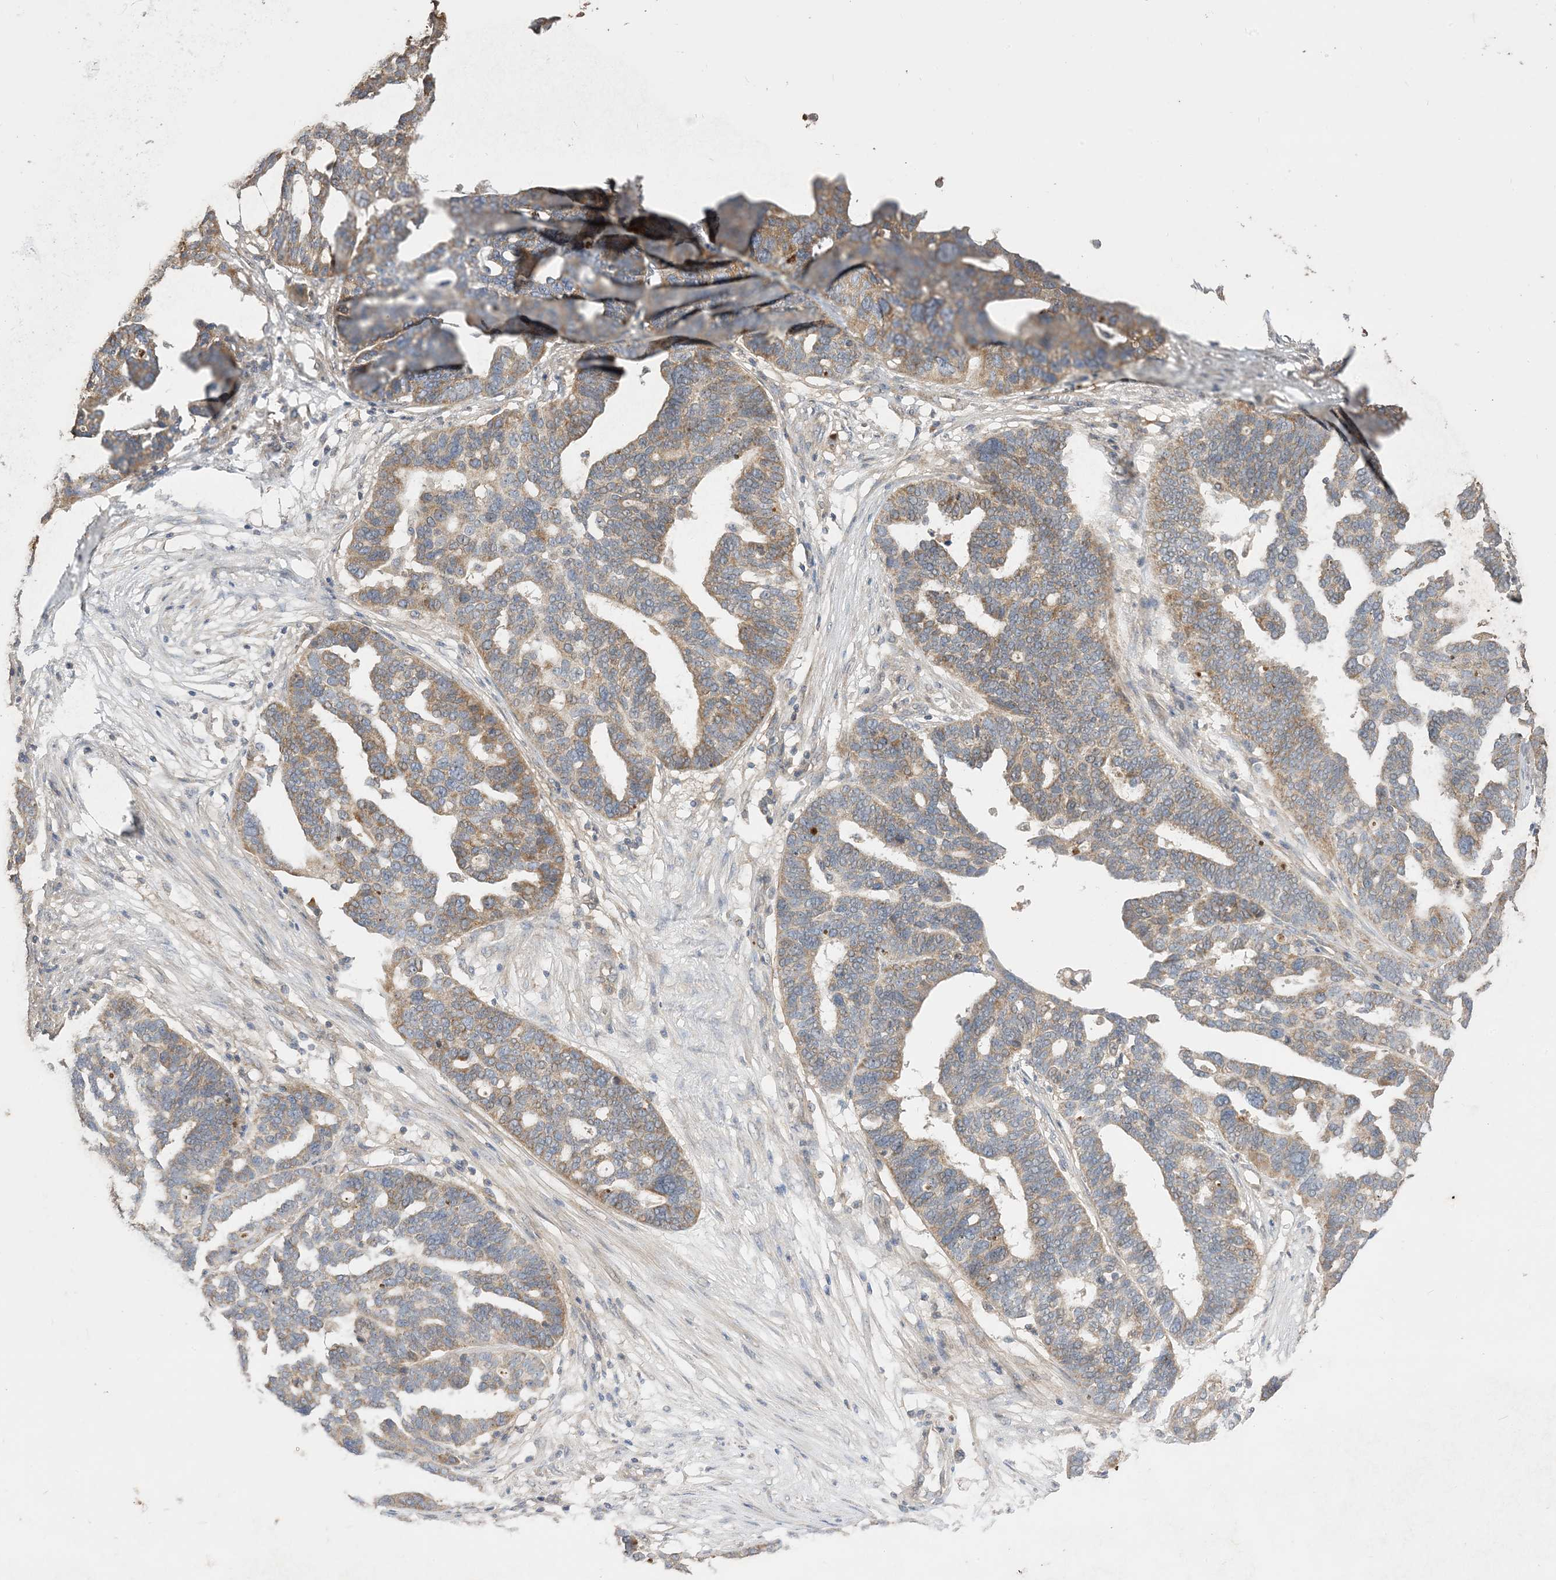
{"staining": {"intensity": "moderate", "quantity": ">75%", "location": "cytoplasmic/membranous"}, "tissue": "ovarian cancer", "cell_type": "Tumor cells", "image_type": "cancer", "snomed": [{"axis": "morphology", "description": "Cystadenocarcinoma, serous, NOS"}, {"axis": "topography", "description": "Ovary"}], "caption": "The photomicrograph displays immunohistochemical staining of ovarian cancer. There is moderate cytoplasmic/membranous expression is present in about >75% of tumor cells.", "gene": "SIRT3", "patient": {"sex": "female", "age": 59}}